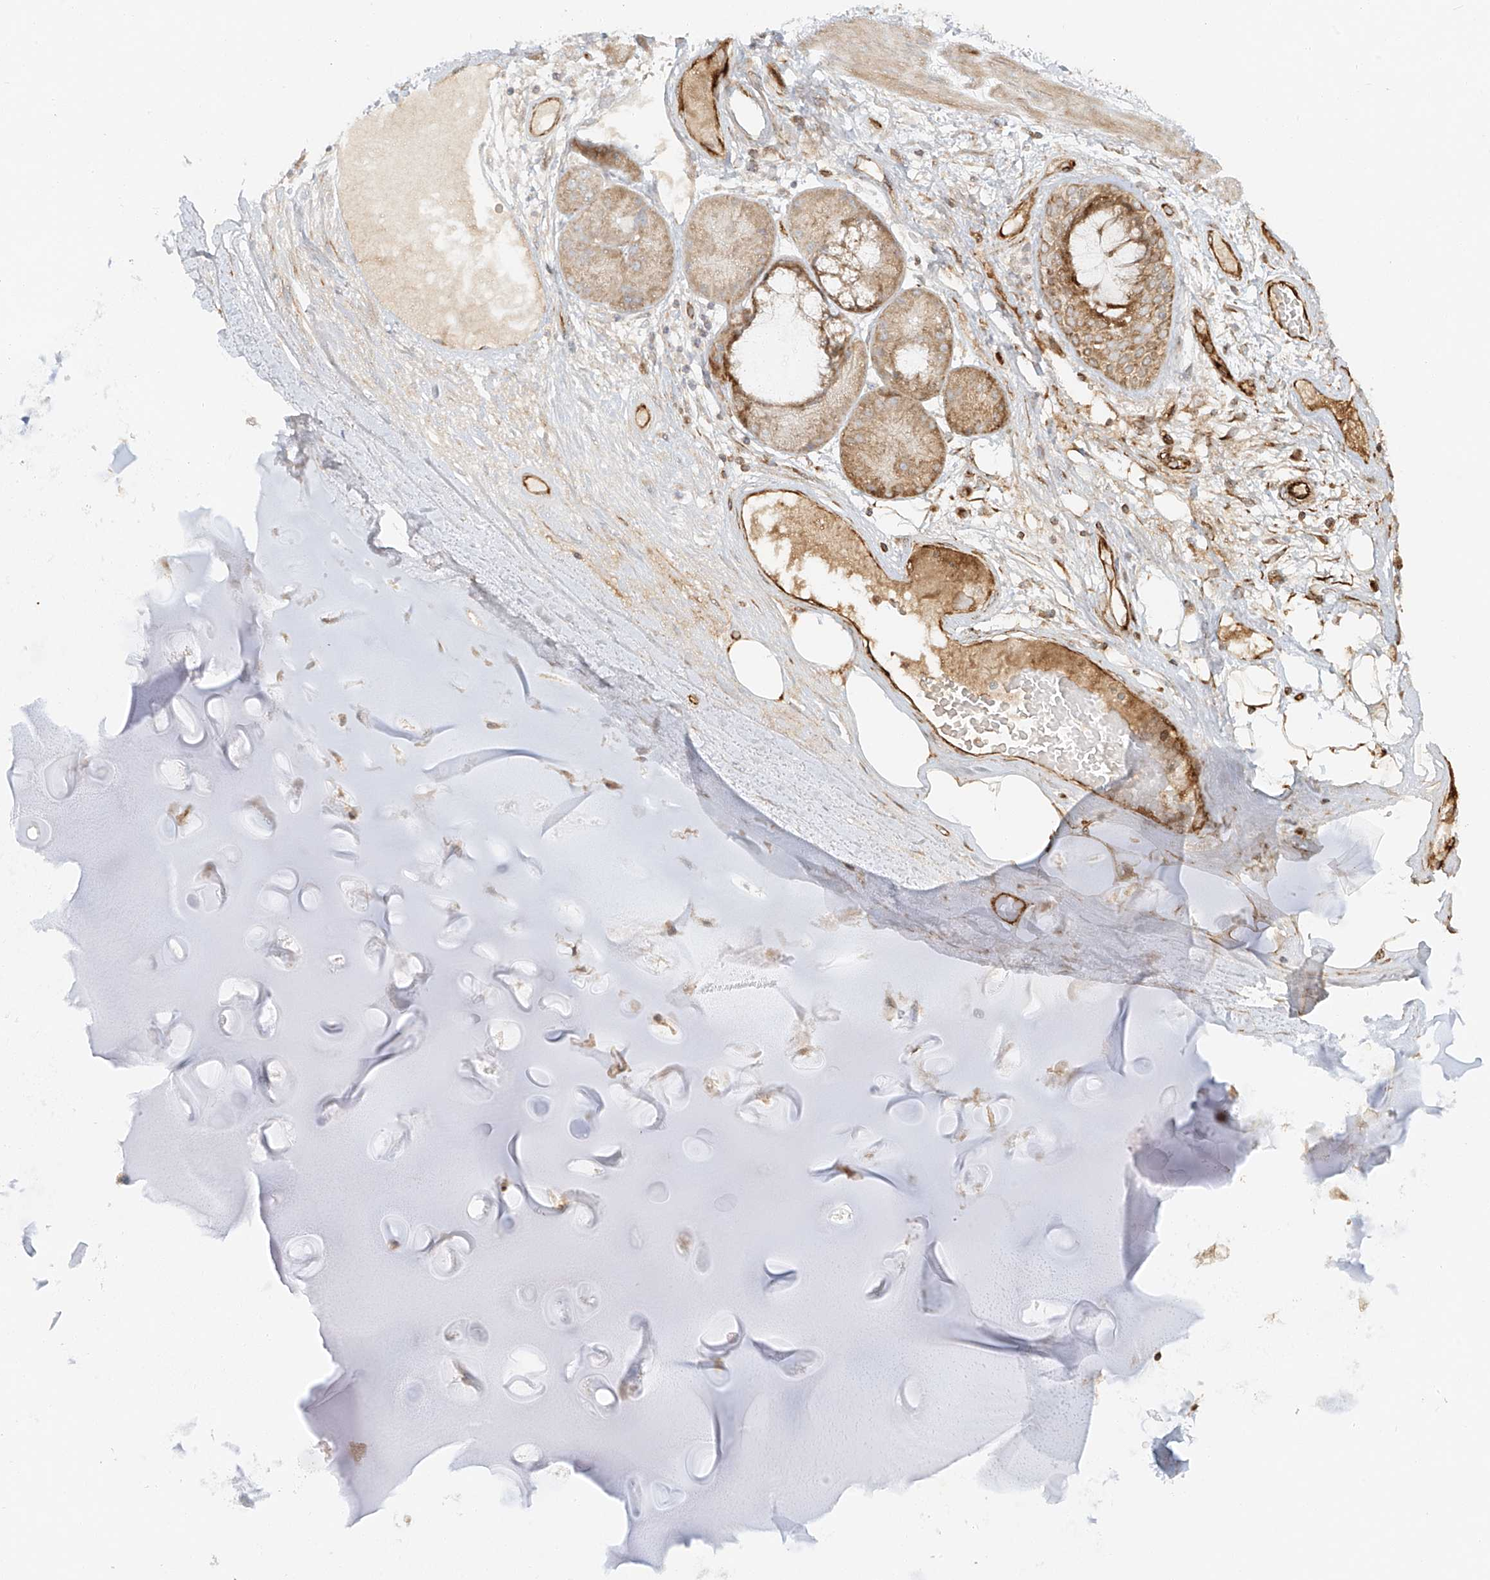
{"staining": {"intensity": "moderate", "quantity": ">75%", "location": "cytoplasmic/membranous"}, "tissue": "adipose tissue", "cell_type": "Adipocytes", "image_type": "normal", "snomed": [{"axis": "morphology", "description": "Normal tissue, NOS"}, {"axis": "morphology", "description": "Squamous cell carcinoma, NOS"}, {"axis": "topography", "description": "Lymph node"}, {"axis": "topography", "description": "Bronchus"}, {"axis": "topography", "description": "Lung"}], "caption": "Protein staining displays moderate cytoplasmic/membranous positivity in about >75% of adipocytes in normal adipose tissue. The staining was performed using DAB (3,3'-diaminobenzidine), with brown indicating positive protein expression. Nuclei are stained blue with hematoxylin.", "gene": "MIPEP", "patient": {"sex": "male", "age": 66}}